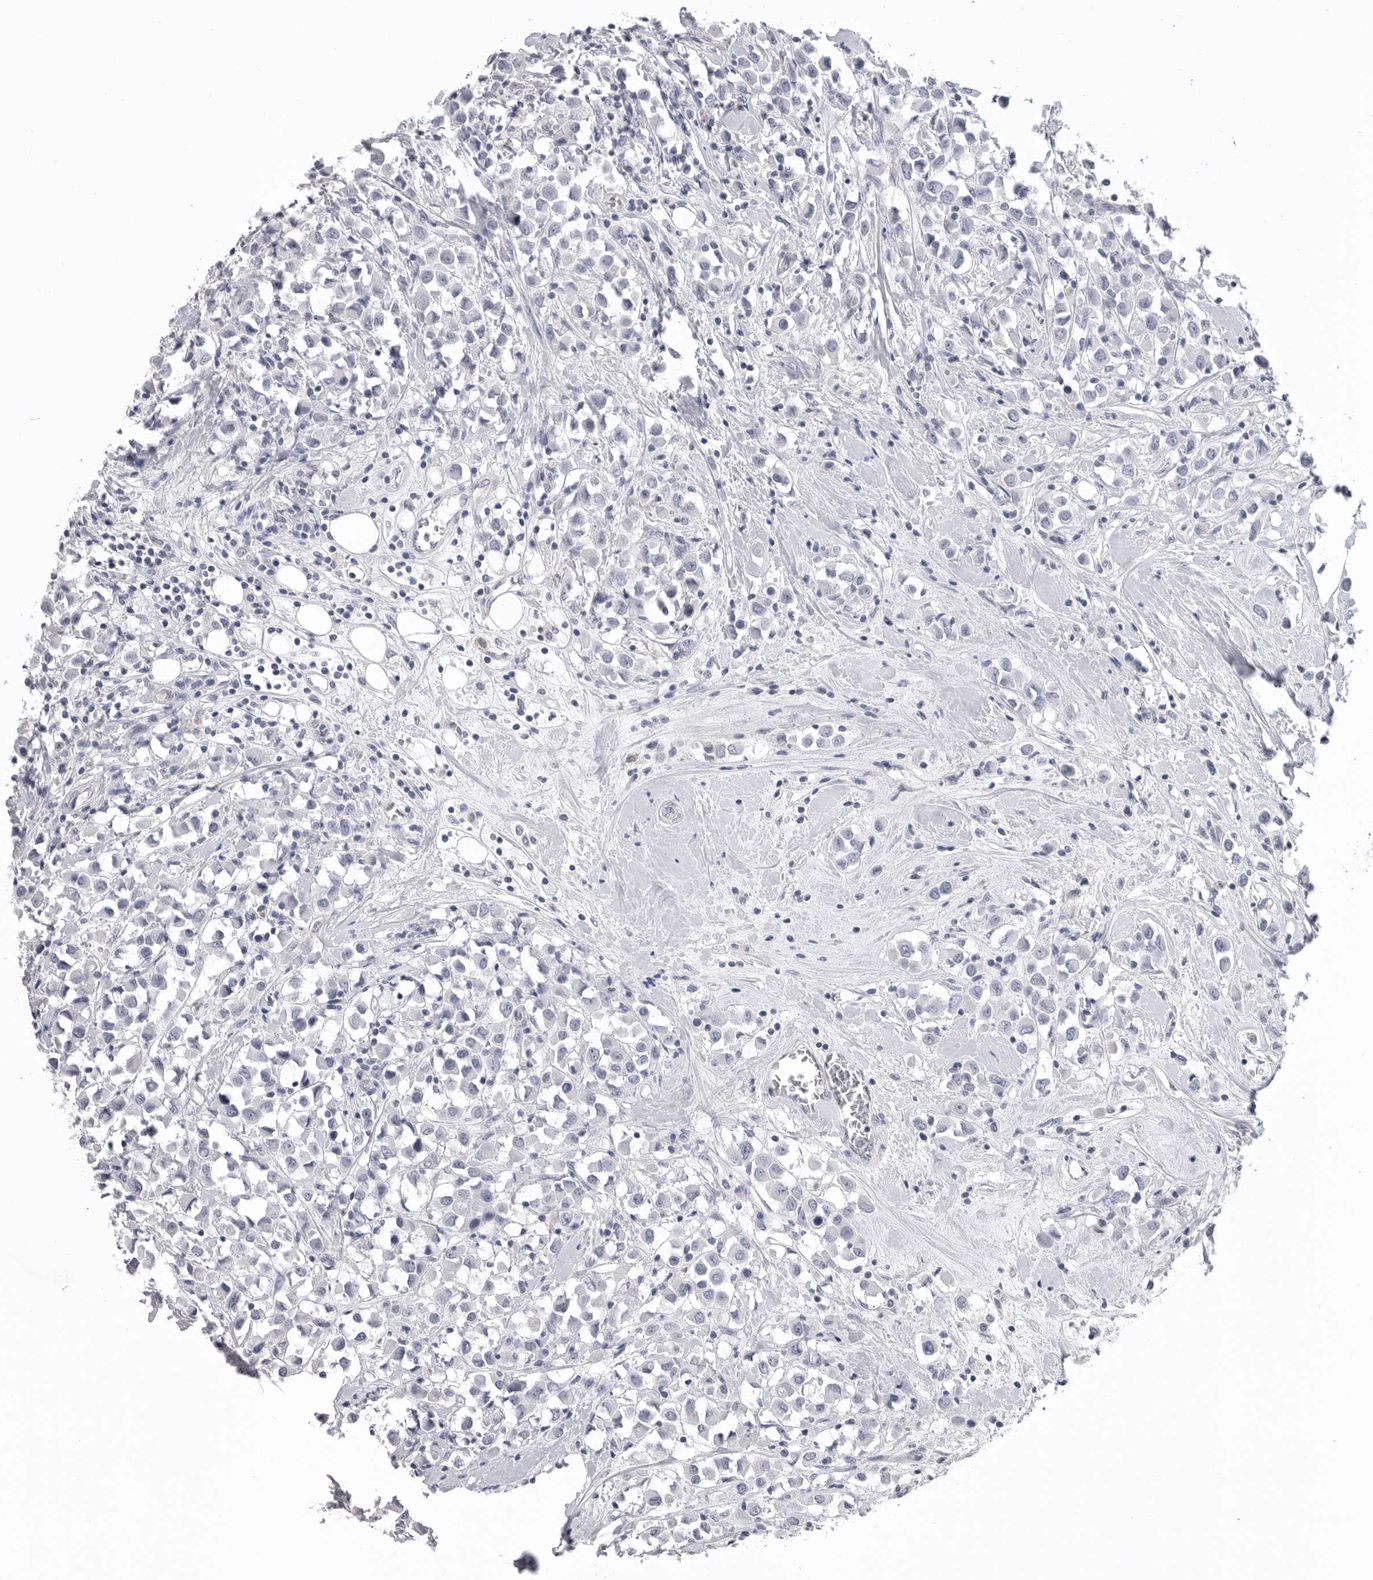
{"staining": {"intensity": "negative", "quantity": "none", "location": "none"}, "tissue": "breast cancer", "cell_type": "Tumor cells", "image_type": "cancer", "snomed": [{"axis": "morphology", "description": "Duct carcinoma"}, {"axis": "topography", "description": "Breast"}], "caption": "Protein analysis of infiltrating ductal carcinoma (breast) reveals no significant staining in tumor cells. (DAB (3,3'-diaminobenzidine) immunohistochemistry (IHC) with hematoxylin counter stain).", "gene": "DLGAP3", "patient": {"sex": "female", "age": 61}}